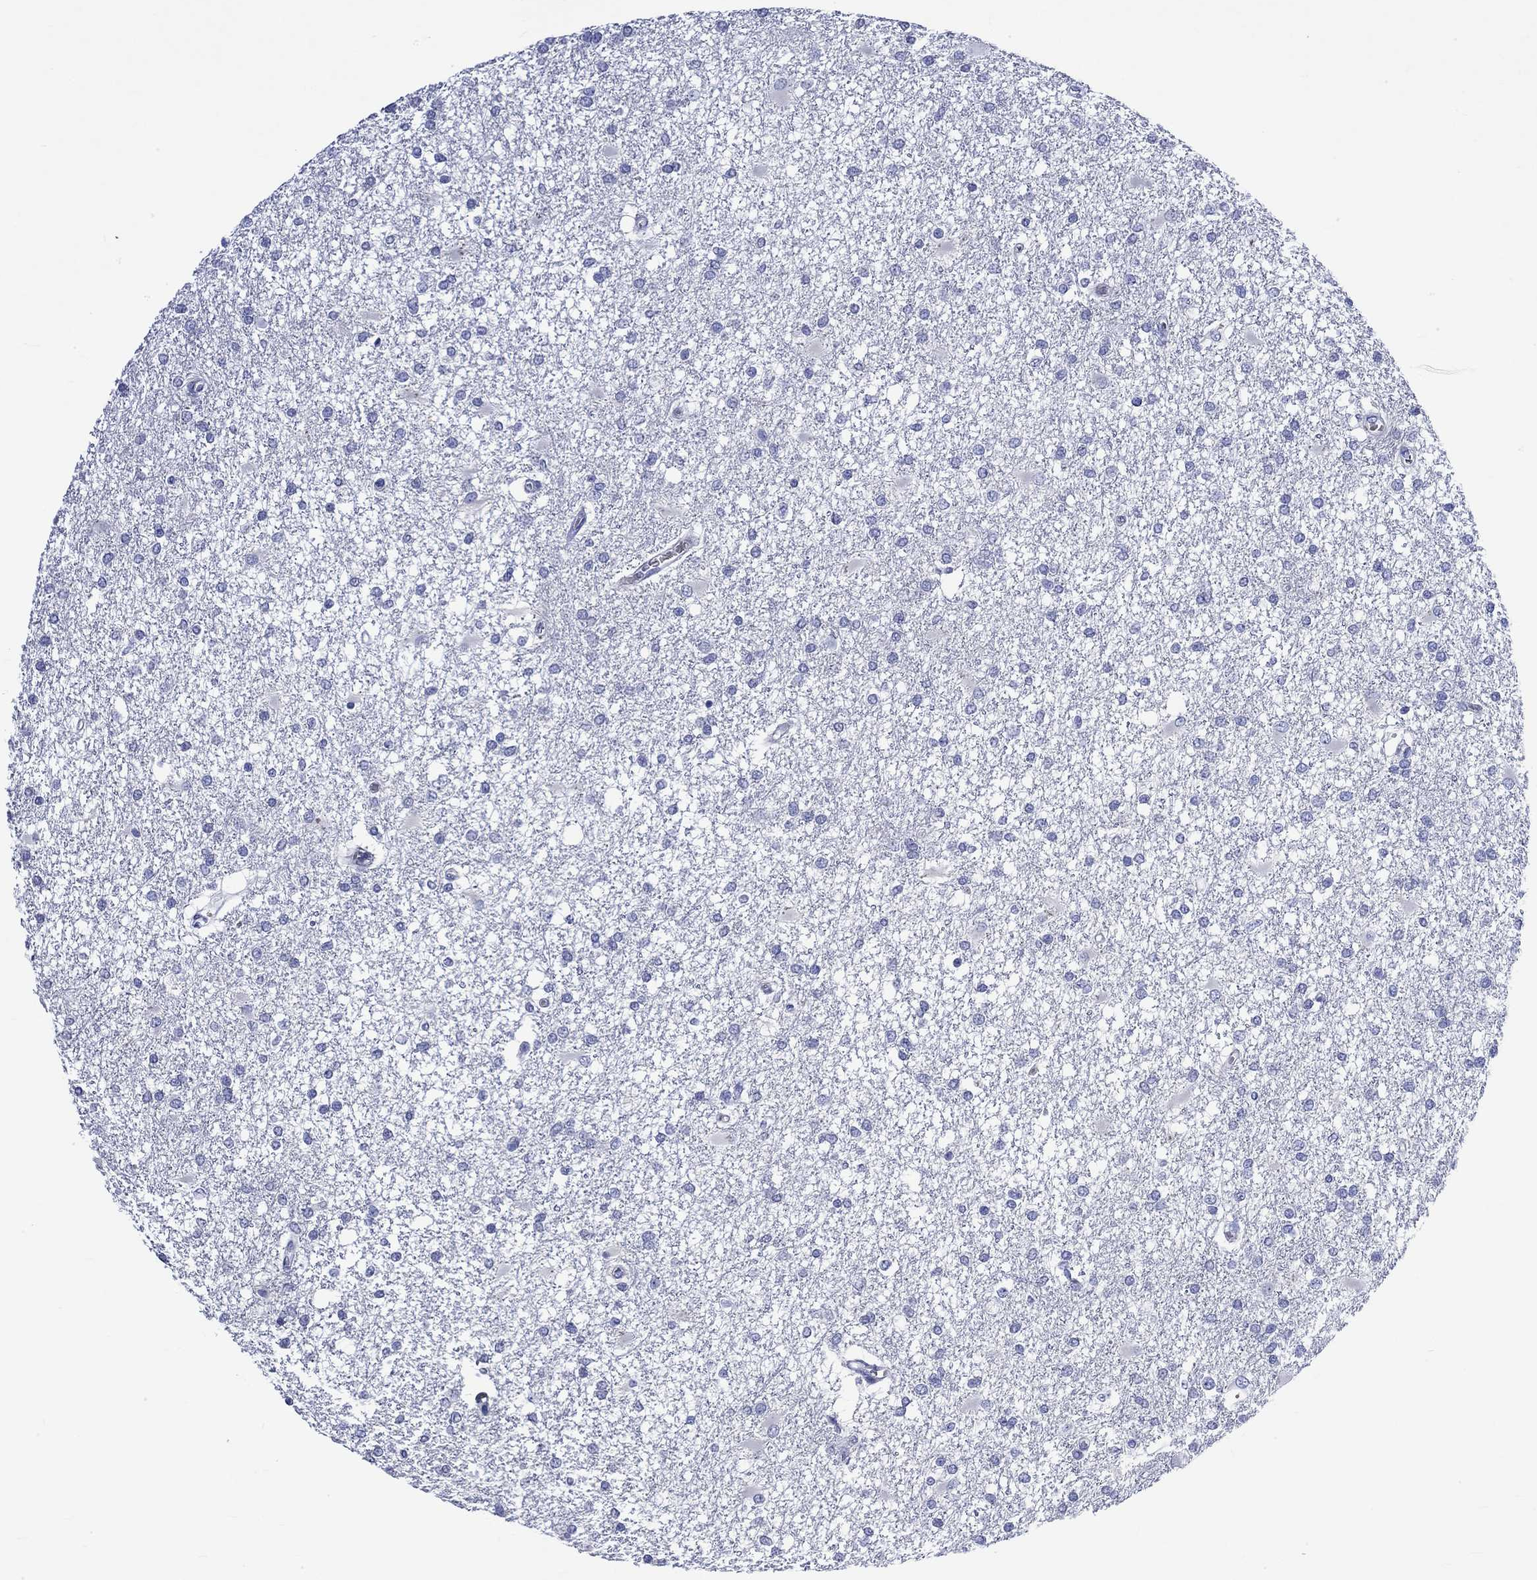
{"staining": {"intensity": "negative", "quantity": "none", "location": "none"}, "tissue": "glioma", "cell_type": "Tumor cells", "image_type": "cancer", "snomed": [{"axis": "morphology", "description": "Glioma, malignant, High grade"}, {"axis": "topography", "description": "Cerebral cortex"}], "caption": "Histopathology image shows no significant protein expression in tumor cells of glioma.", "gene": "NRIP3", "patient": {"sex": "male", "age": 79}}